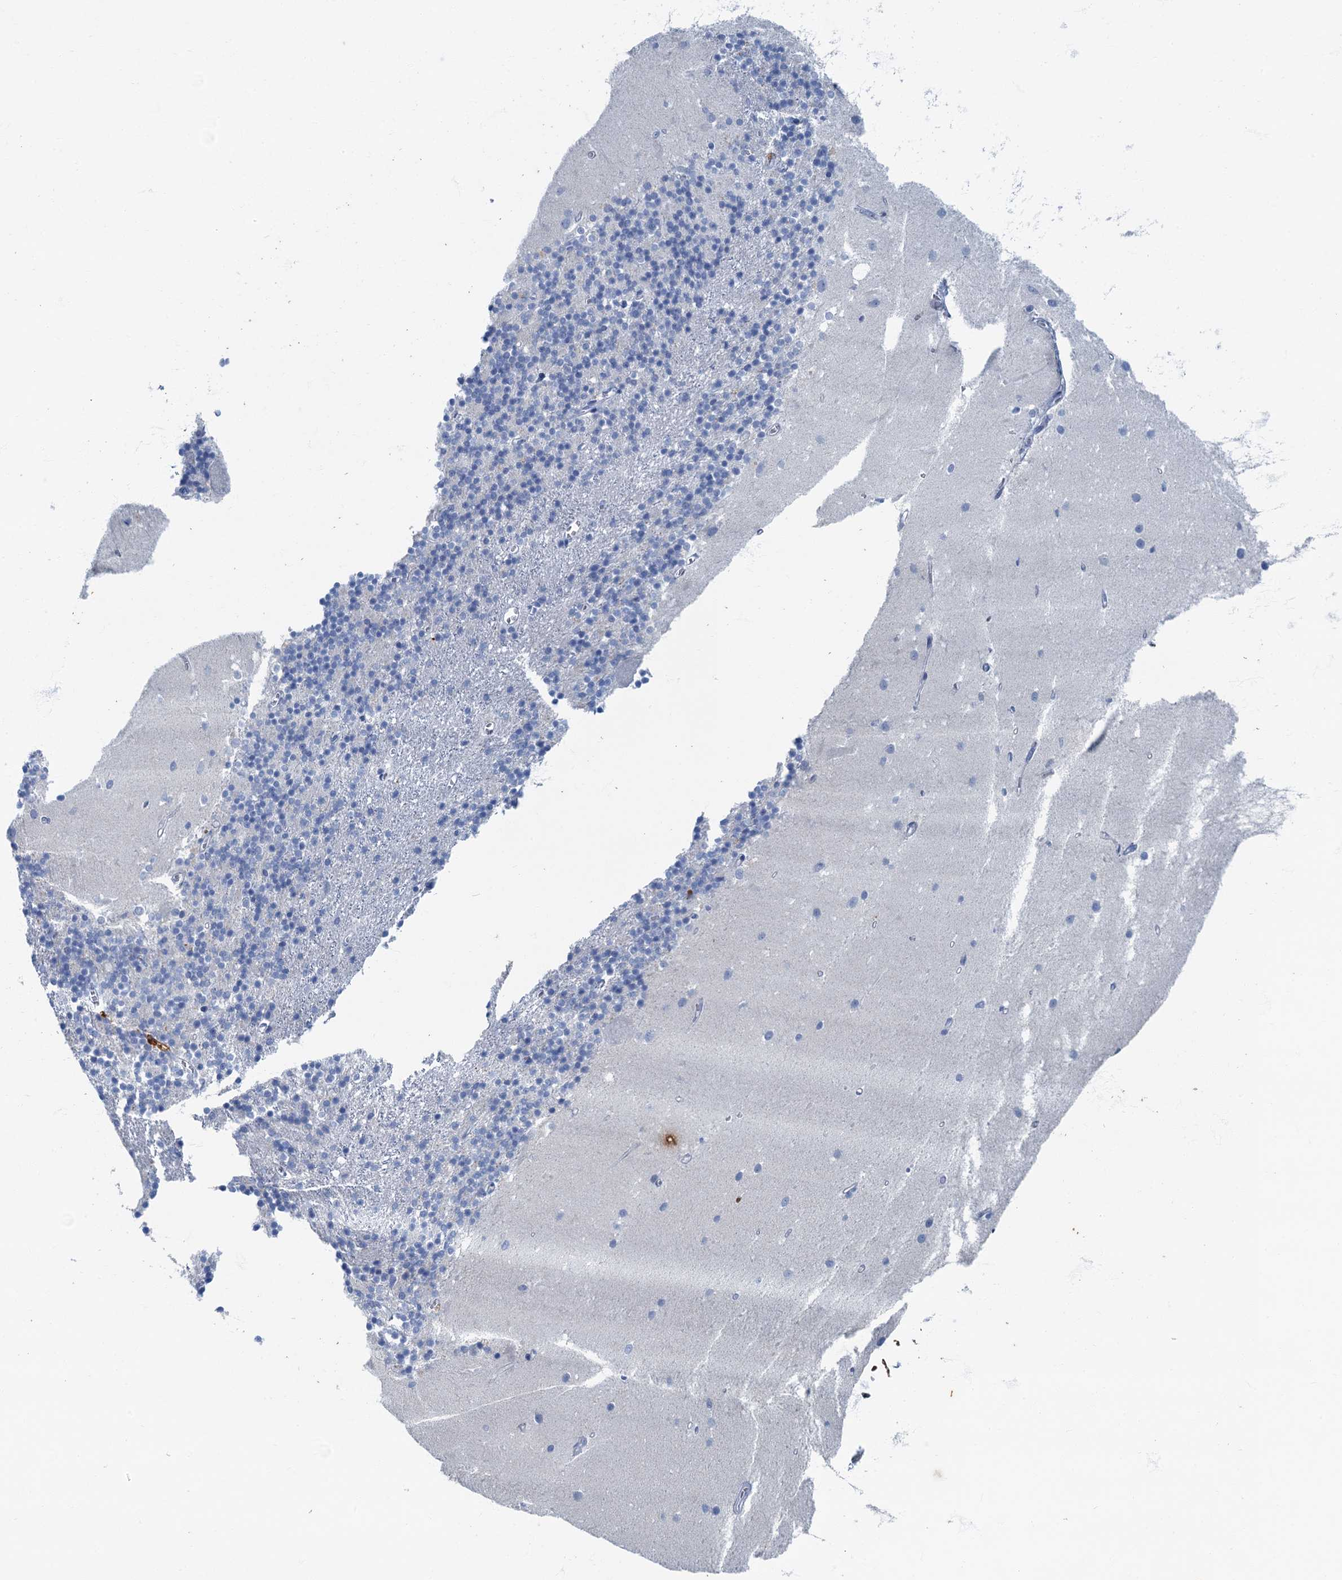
{"staining": {"intensity": "negative", "quantity": "none", "location": "none"}, "tissue": "cerebellum", "cell_type": "Cells in granular layer", "image_type": "normal", "snomed": [{"axis": "morphology", "description": "Normal tissue, NOS"}, {"axis": "topography", "description": "Cerebellum"}], "caption": "High power microscopy micrograph of an immunohistochemistry image of unremarkable cerebellum, revealing no significant positivity in cells in granular layer. (DAB immunohistochemistry, high magnification).", "gene": "ANKDD1A", "patient": {"sex": "male", "age": 54}}